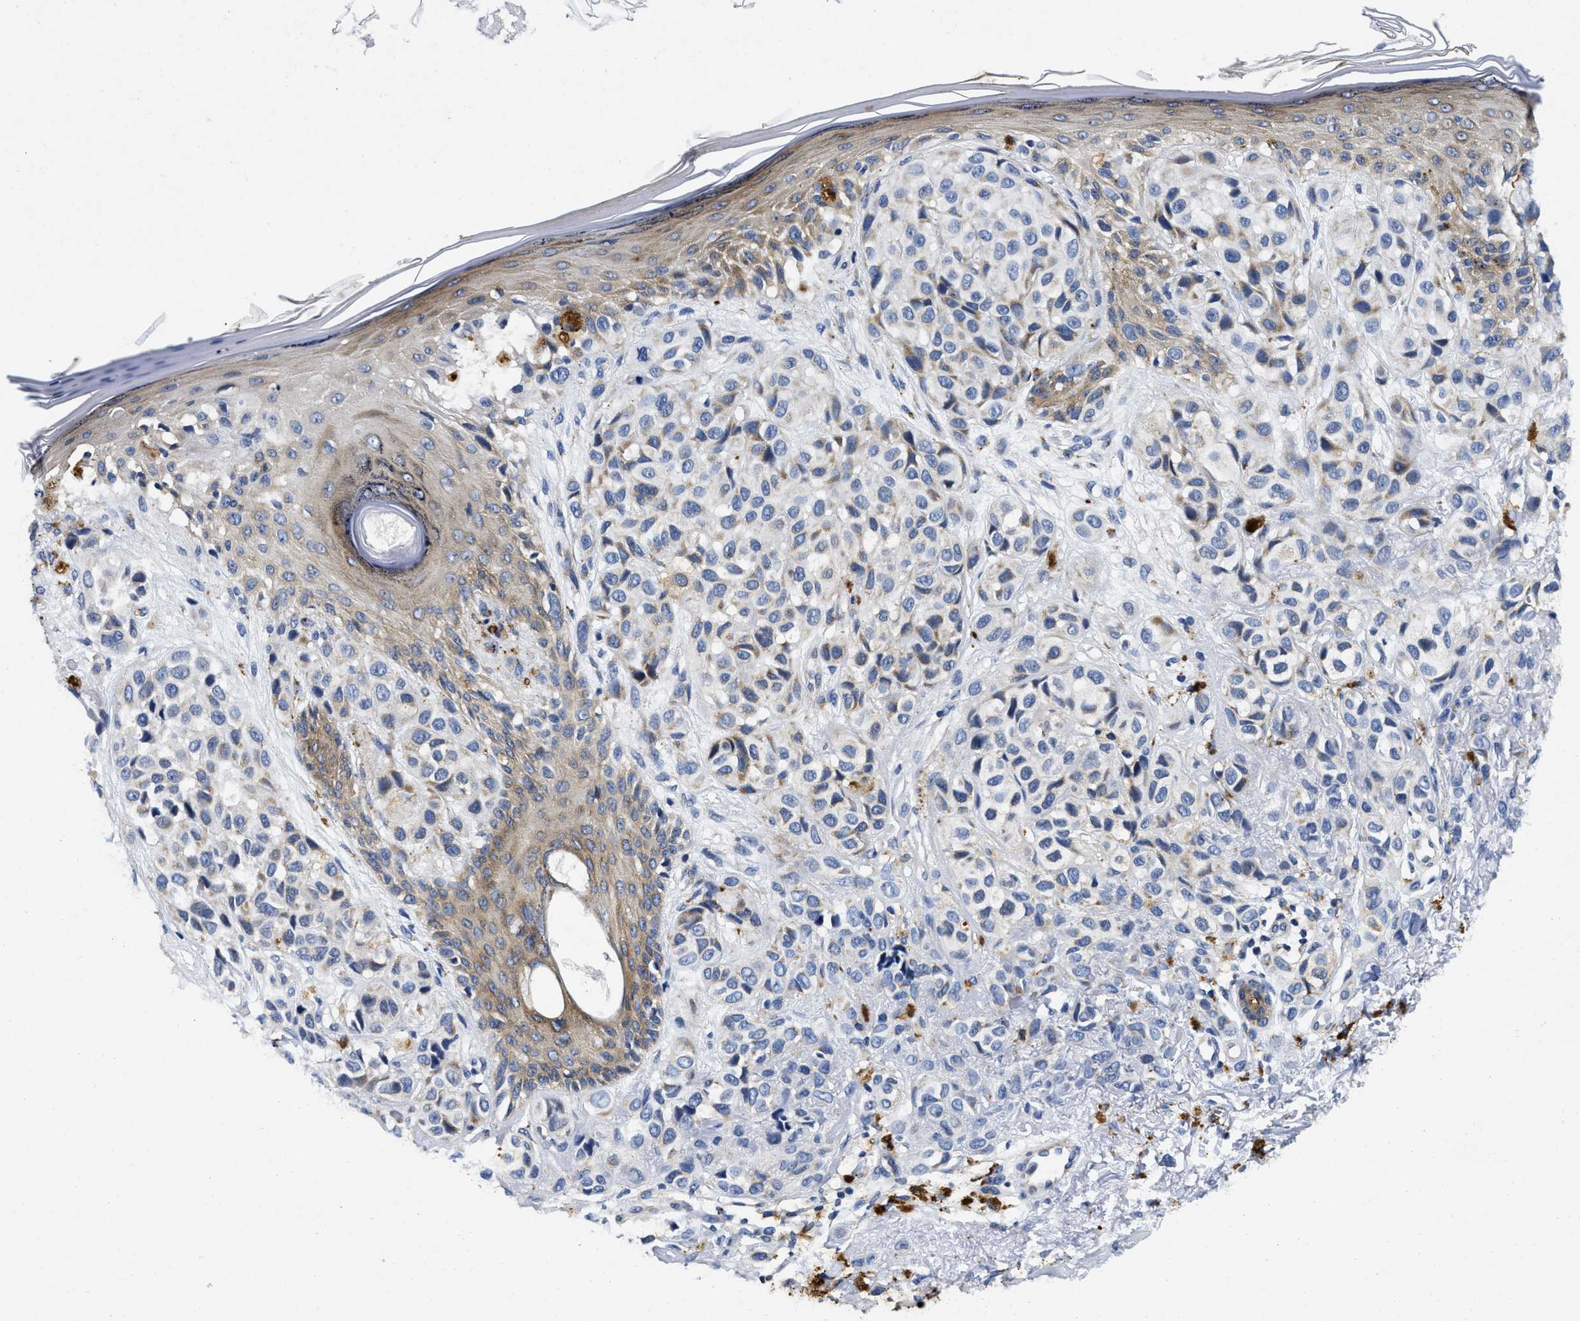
{"staining": {"intensity": "weak", "quantity": "<25%", "location": "cytoplasmic/membranous"}, "tissue": "melanoma", "cell_type": "Tumor cells", "image_type": "cancer", "snomed": [{"axis": "morphology", "description": "Malignant melanoma, NOS"}, {"axis": "topography", "description": "Skin"}], "caption": "This is a micrograph of IHC staining of melanoma, which shows no expression in tumor cells.", "gene": "LAD1", "patient": {"sex": "female", "age": 58}}